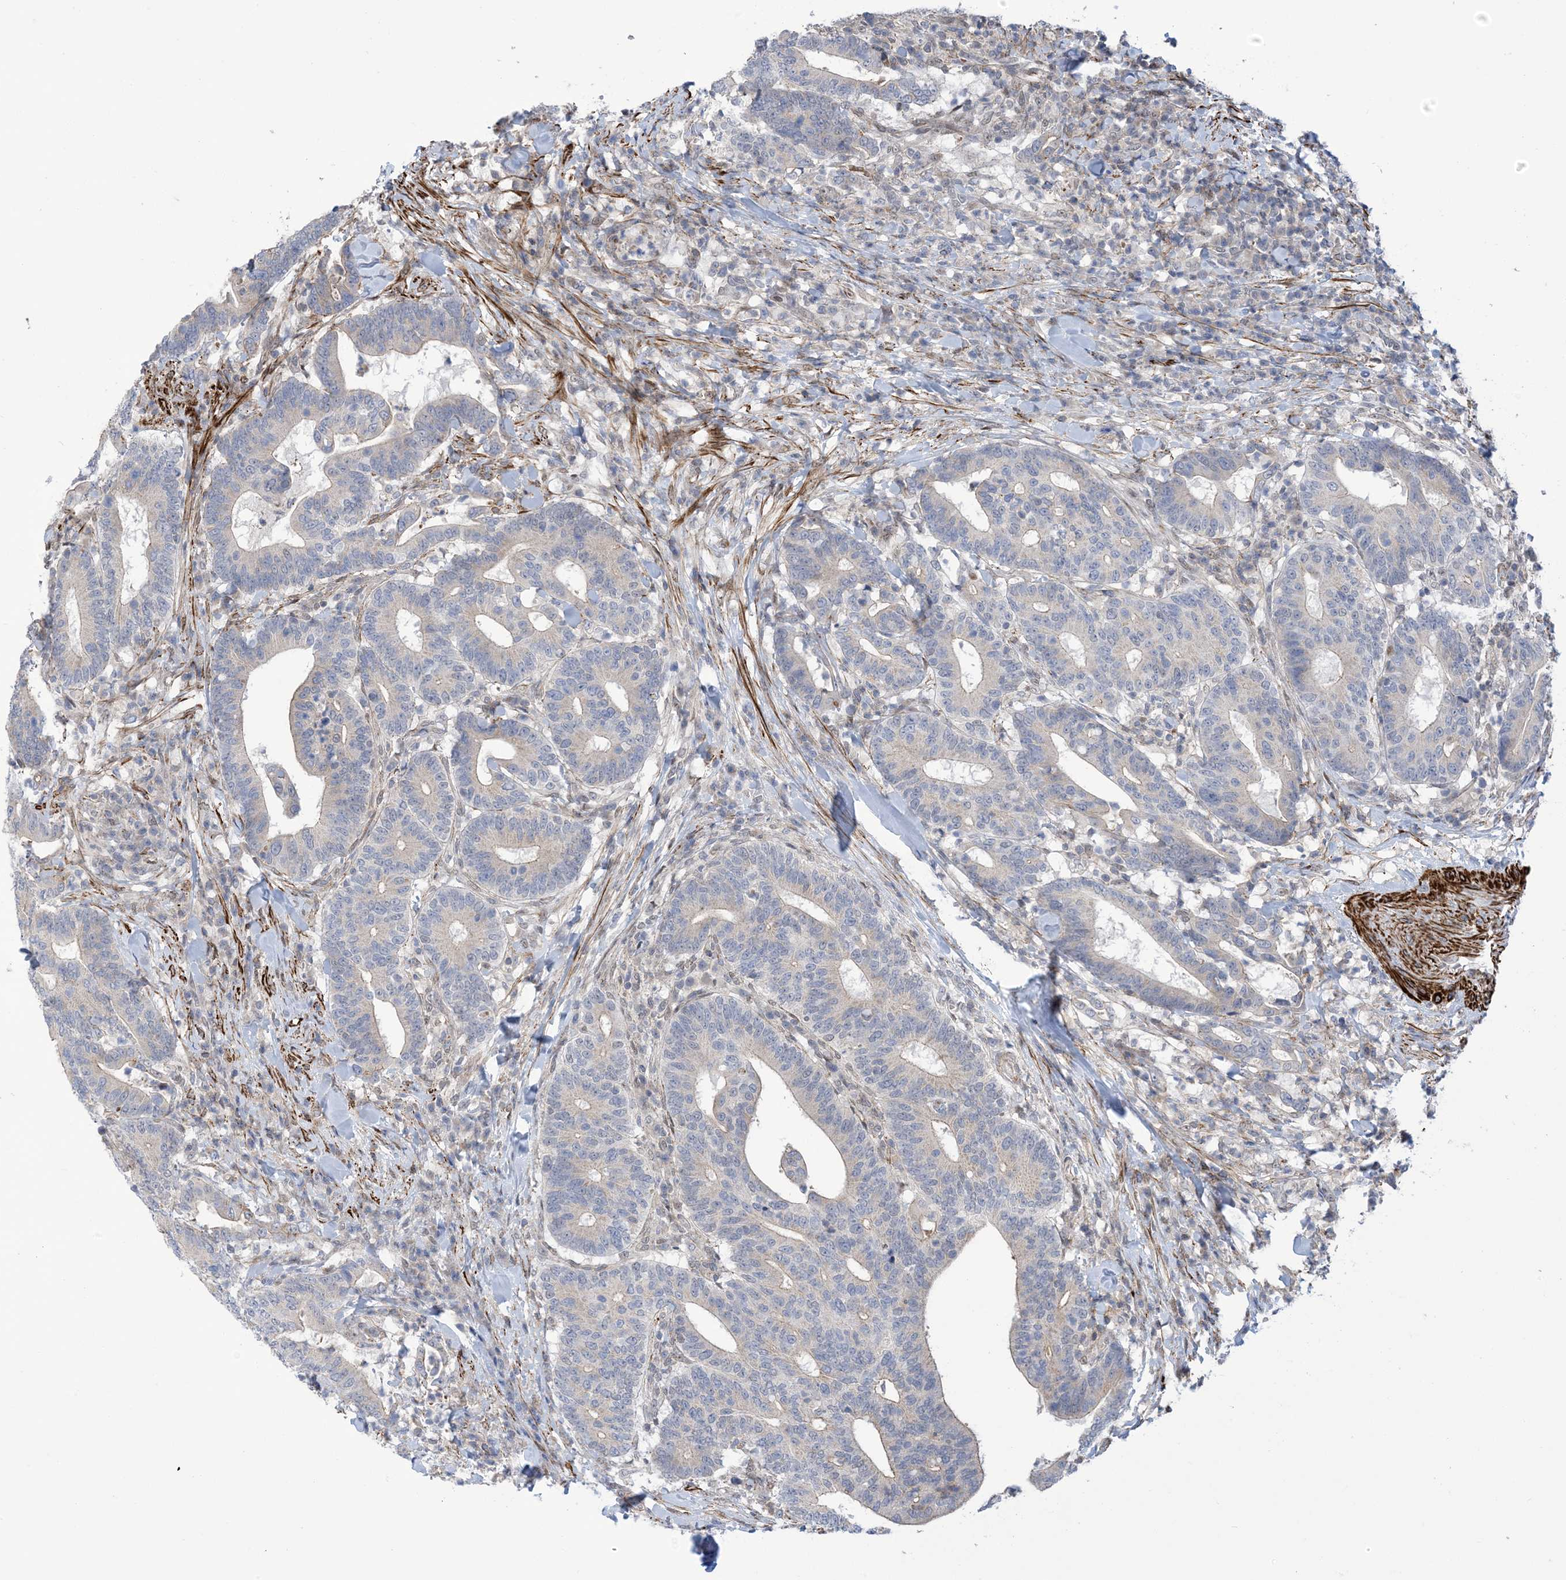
{"staining": {"intensity": "negative", "quantity": "none", "location": "none"}, "tissue": "colorectal cancer", "cell_type": "Tumor cells", "image_type": "cancer", "snomed": [{"axis": "morphology", "description": "Adenocarcinoma, NOS"}, {"axis": "topography", "description": "Colon"}], "caption": "Immunohistochemical staining of colorectal cancer reveals no significant positivity in tumor cells.", "gene": "ZNF8", "patient": {"sex": "female", "age": 66}}